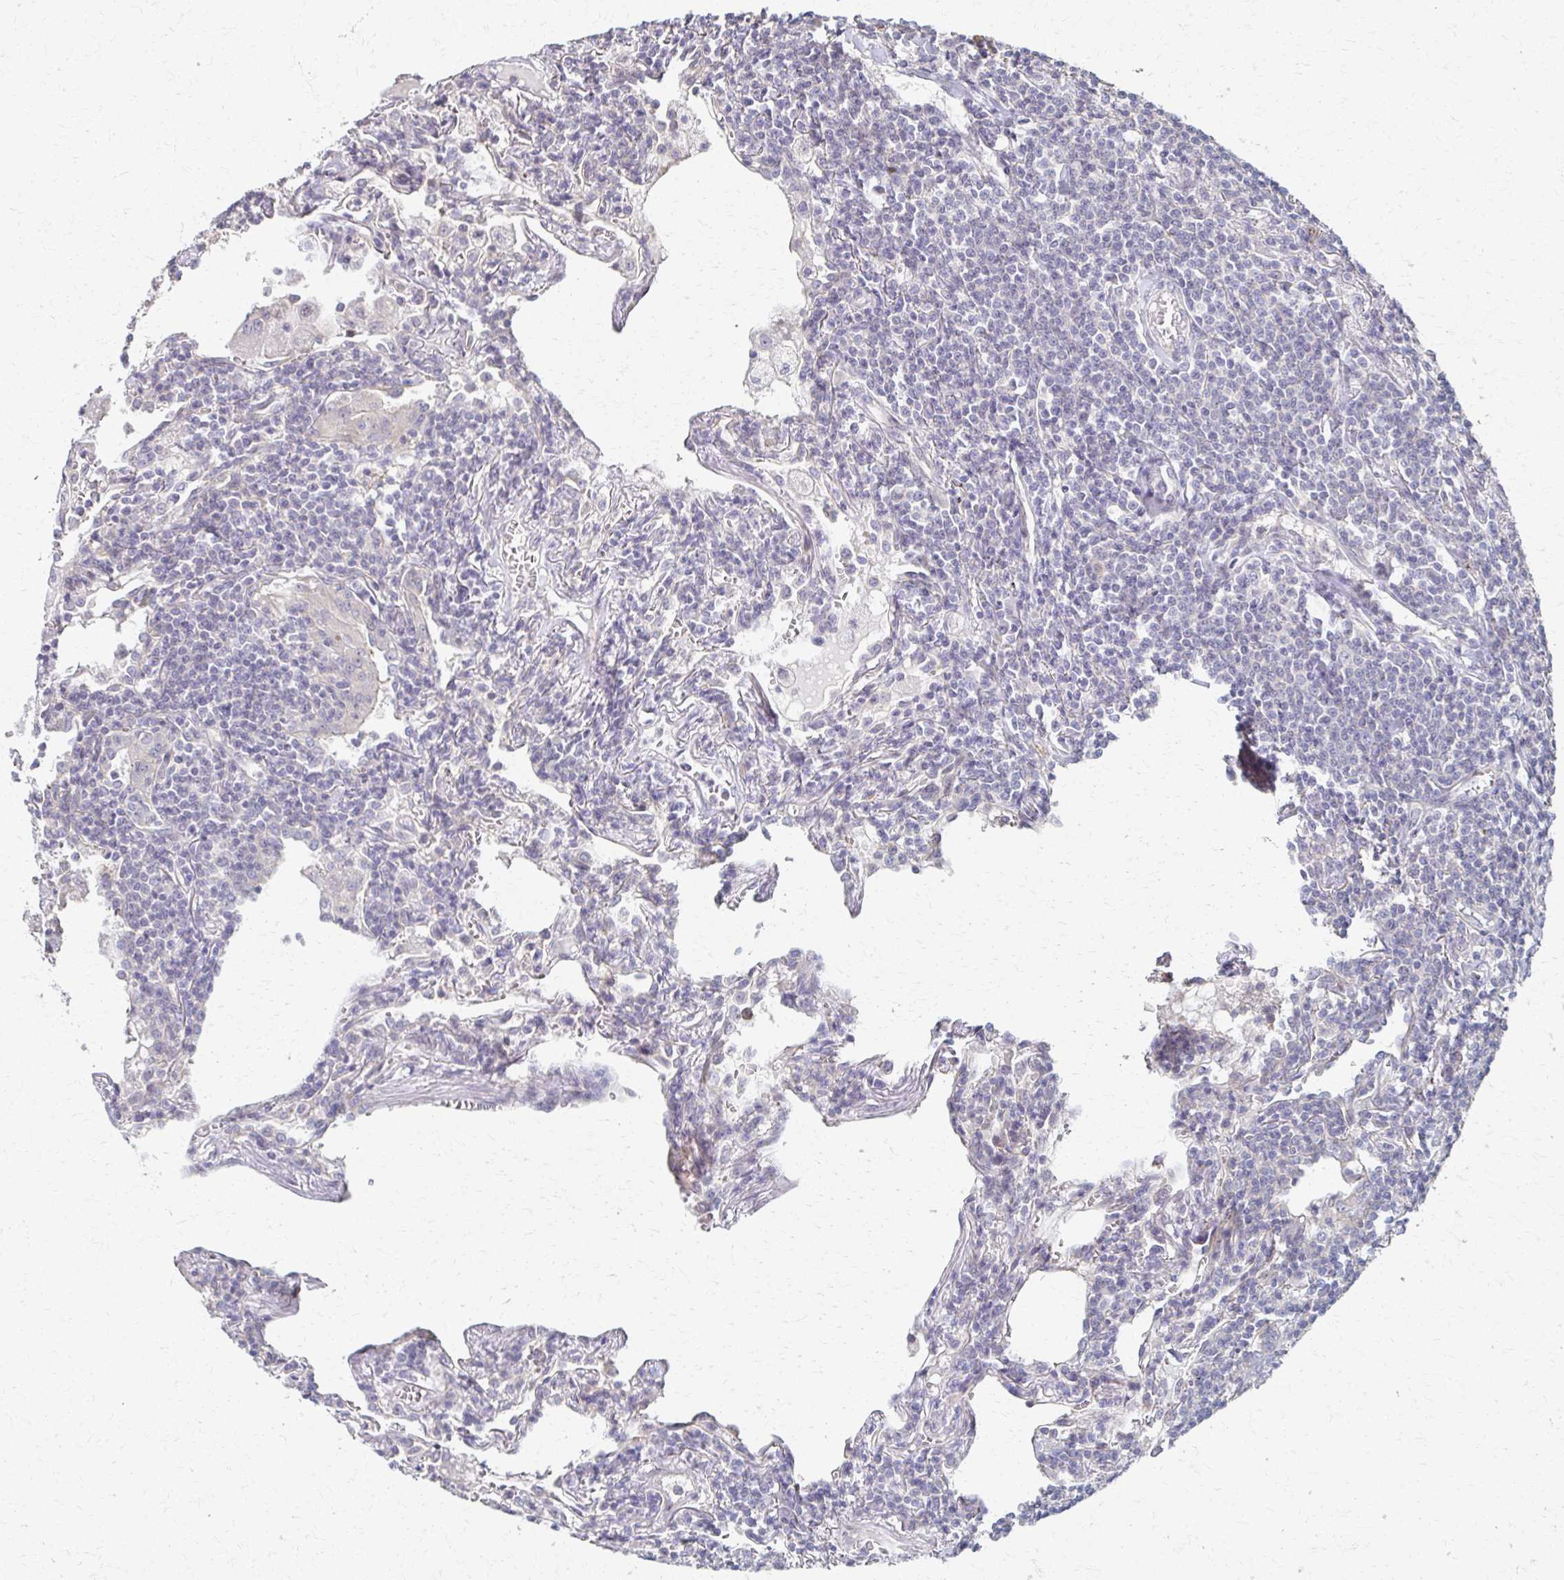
{"staining": {"intensity": "negative", "quantity": "none", "location": "none"}, "tissue": "lymphoma", "cell_type": "Tumor cells", "image_type": "cancer", "snomed": [{"axis": "morphology", "description": "Malignant lymphoma, non-Hodgkin's type, Low grade"}, {"axis": "topography", "description": "Lung"}], "caption": "IHC image of human lymphoma stained for a protein (brown), which displays no staining in tumor cells.", "gene": "EOLA2", "patient": {"sex": "female", "age": 71}}